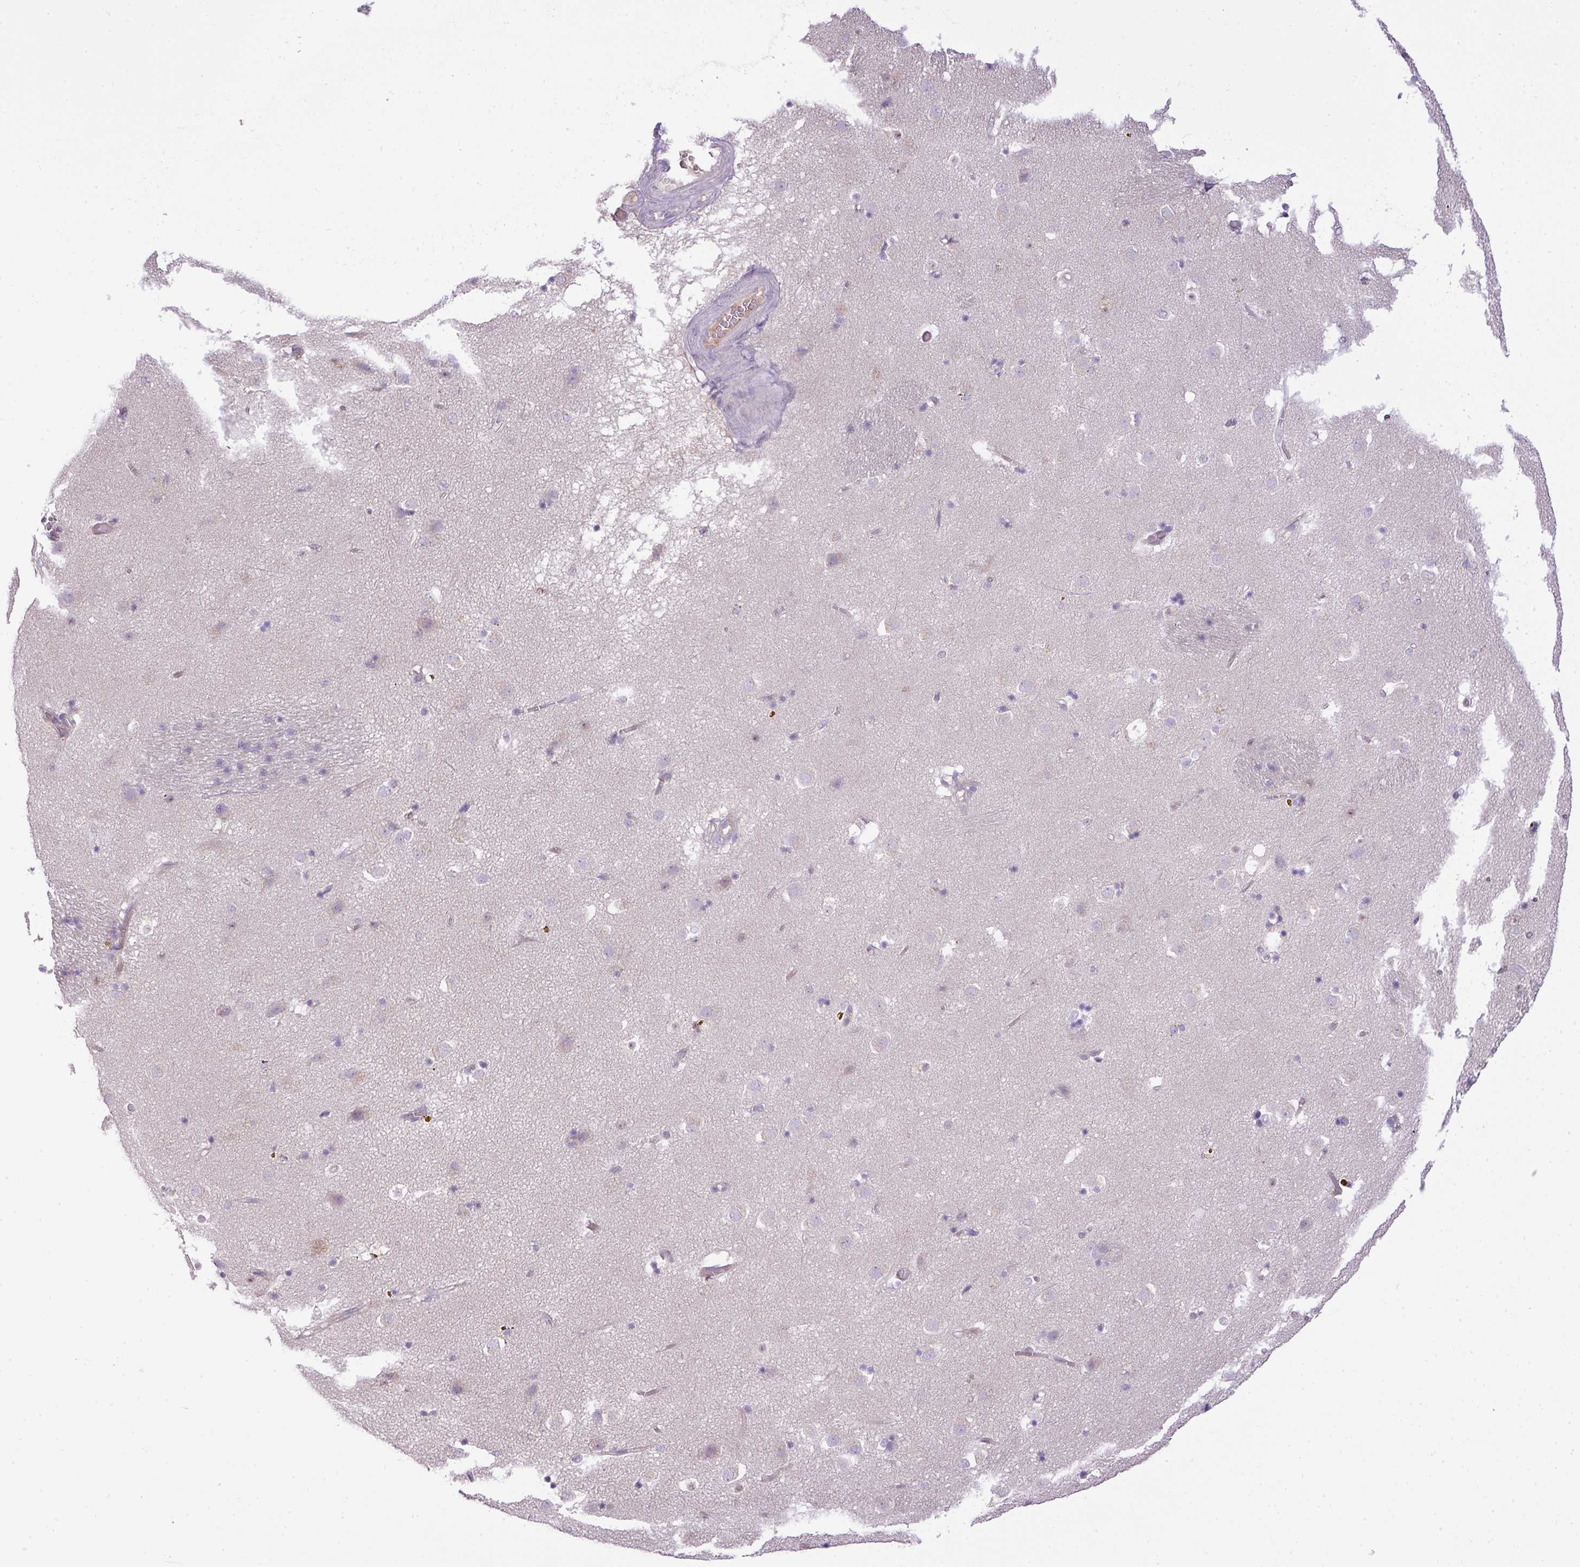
{"staining": {"intensity": "negative", "quantity": "none", "location": "none"}, "tissue": "caudate", "cell_type": "Glial cells", "image_type": "normal", "snomed": [{"axis": "morphology", "description": "Normal tissue, NOS"}, {"axis": "topography", "description": "Lateral ventricle wall"}], "caption": "This micrograph is of benign caudate stained with immunohistochemistry (IHC) to label a protein in brown with the nuclei are counter-stained blue. There is no staining in glial cells. Brightfield microscopy of immunohistochemistry stained with DAB (3,3'-diaminobenzidine) (brown) and hematoxylin (blue), captured at high magnification.", "gene": "HOXC13", "patient": {"sex": "male", "age": 70}}